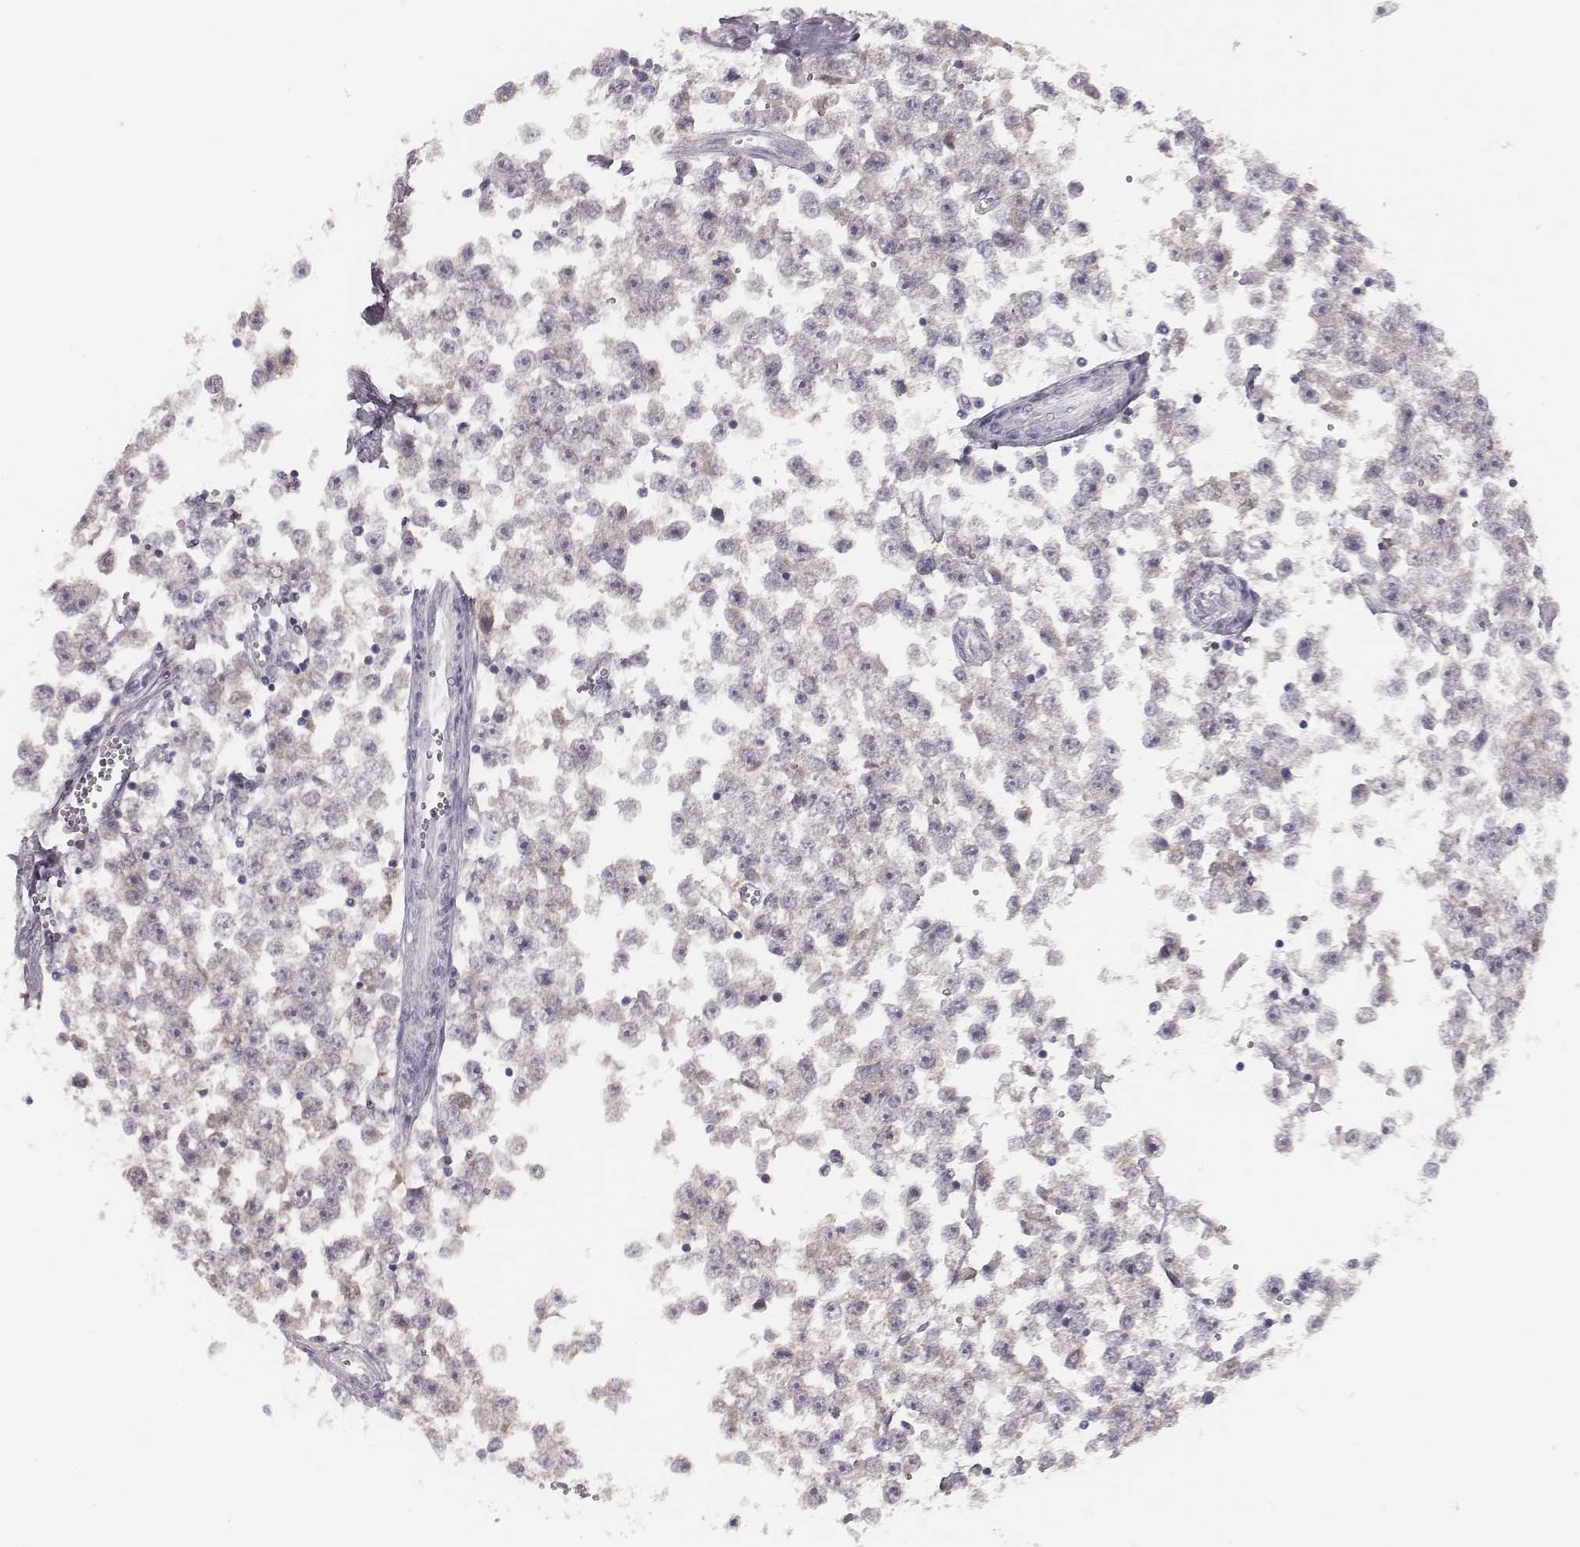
{"staining": {"intensity": "negative", "quantity": "none", "location": "none"}, "tissue": "testis cancer", "cell_type": "Tumor cells", "image_type": "cancer", "snomed": [{"axis": "morphology", "description": "Seminoma, NOS"}, {"axis": "topography", "description": "Testis"}], "caption": "An IHC photomicrograph of testis cancer is shown. There is no staining in tumor cells of testis cancer.", "gene": "PBK", "patient": {"sex": "male", "age": 34}}